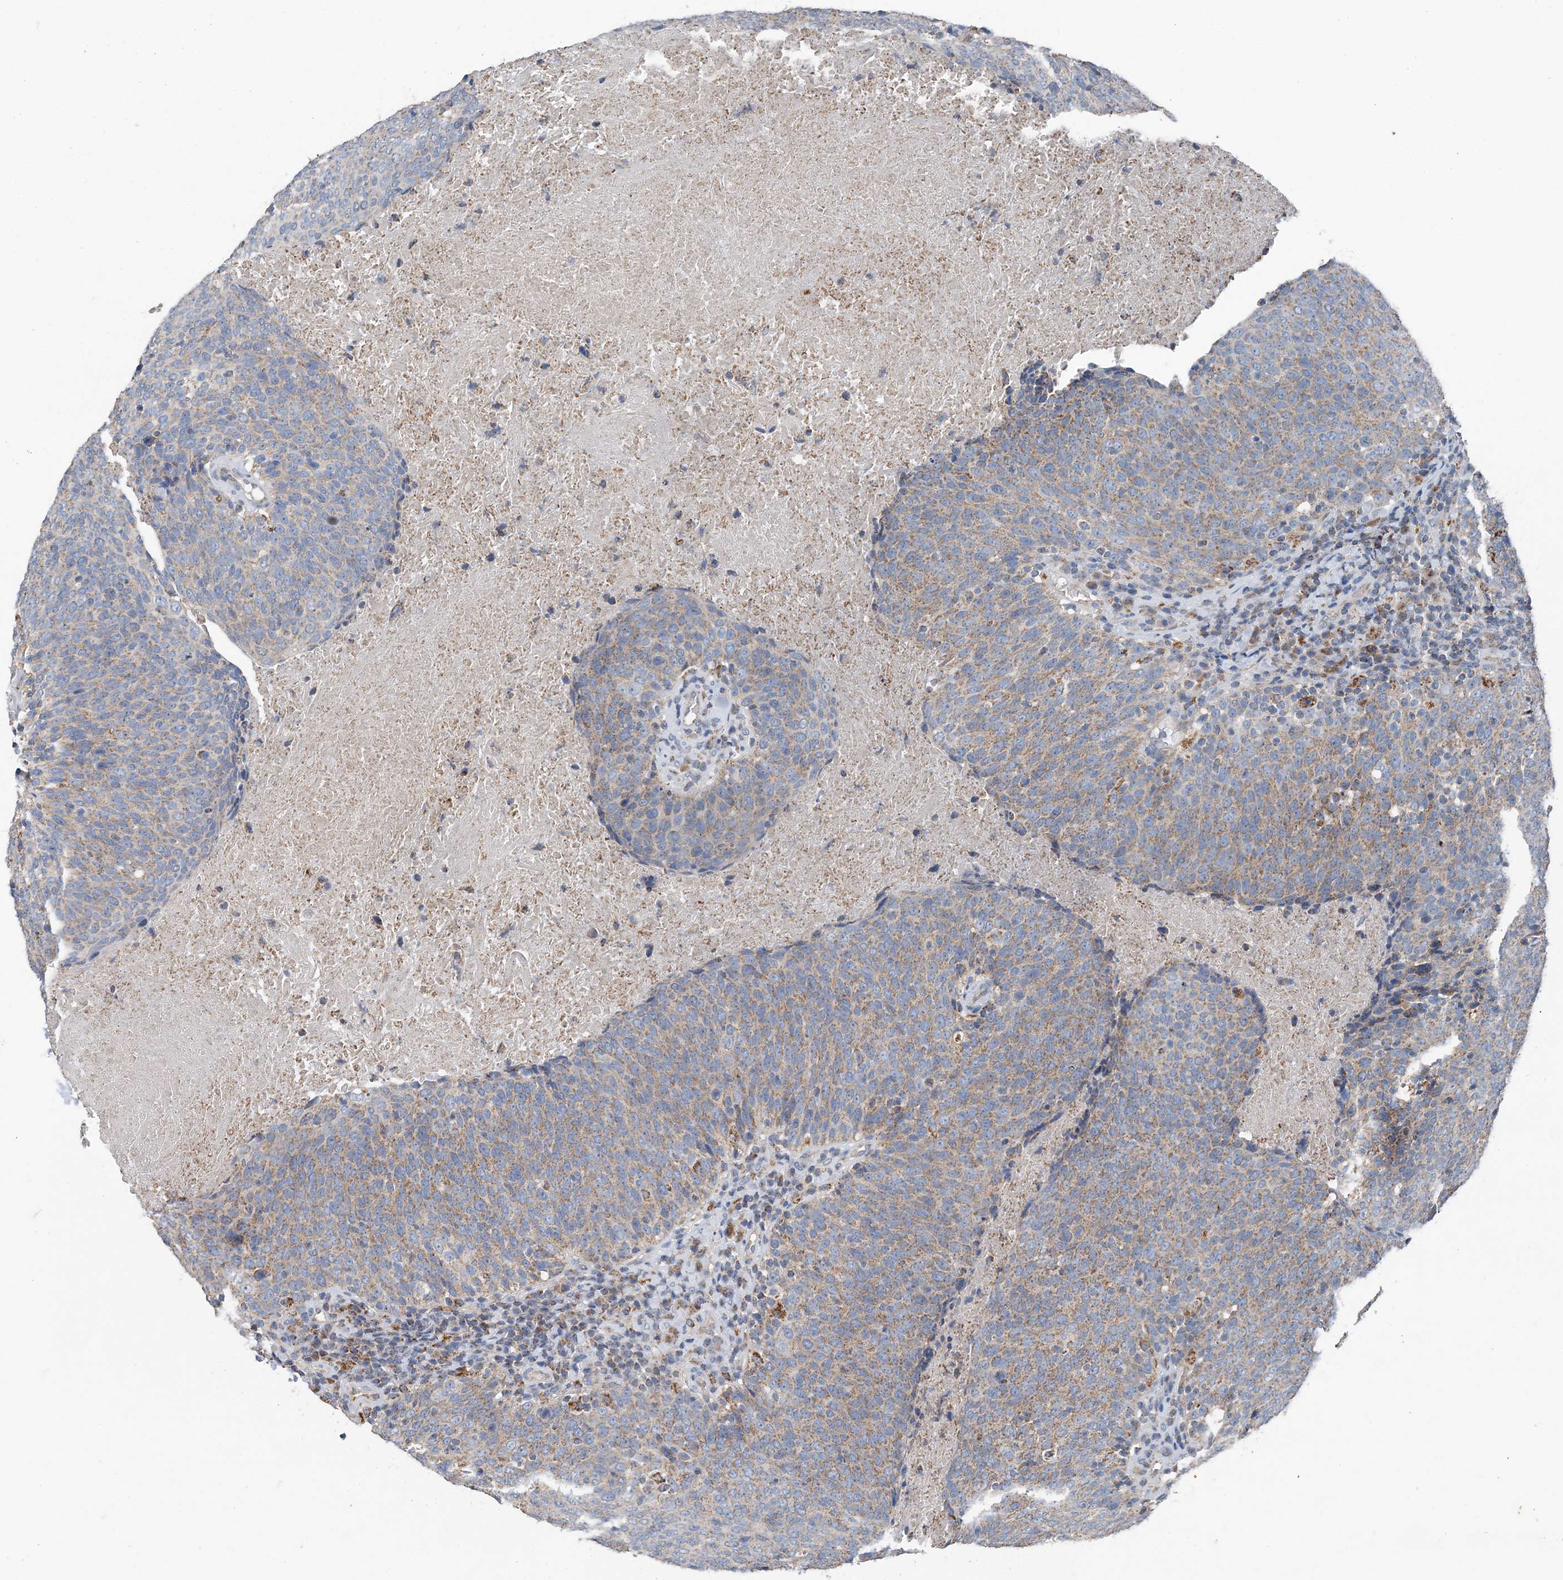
{"staining": {"intensity": "moderate", "quantity": ">75%", "location": "cytoplasmic/membranous"}, "tissue": "head and neck cancer", "cell_type": "Tumor cells", "image_type": "cancer", "snomed": [{"axis": "morphology", "description": "Squamous cell carcinoma, NOS"}, {"axis": "morphology", "description": "Squamous cell carcinoma, metastatic, NOS"}, {"axis": "topography", "description": "Lymph node"}, {"axis": "topography", "description": "Head-Neck"}], "caption": "Protein positivity by immunohistochemistry exhibits moderate cytoplasmic/membranous staining in about >75% of tumor cells in head and neck cancer (metastatic squamous cell carcinoma).", "gene": "SPRY2", "patient": {"sex": "male", "age": 62}}